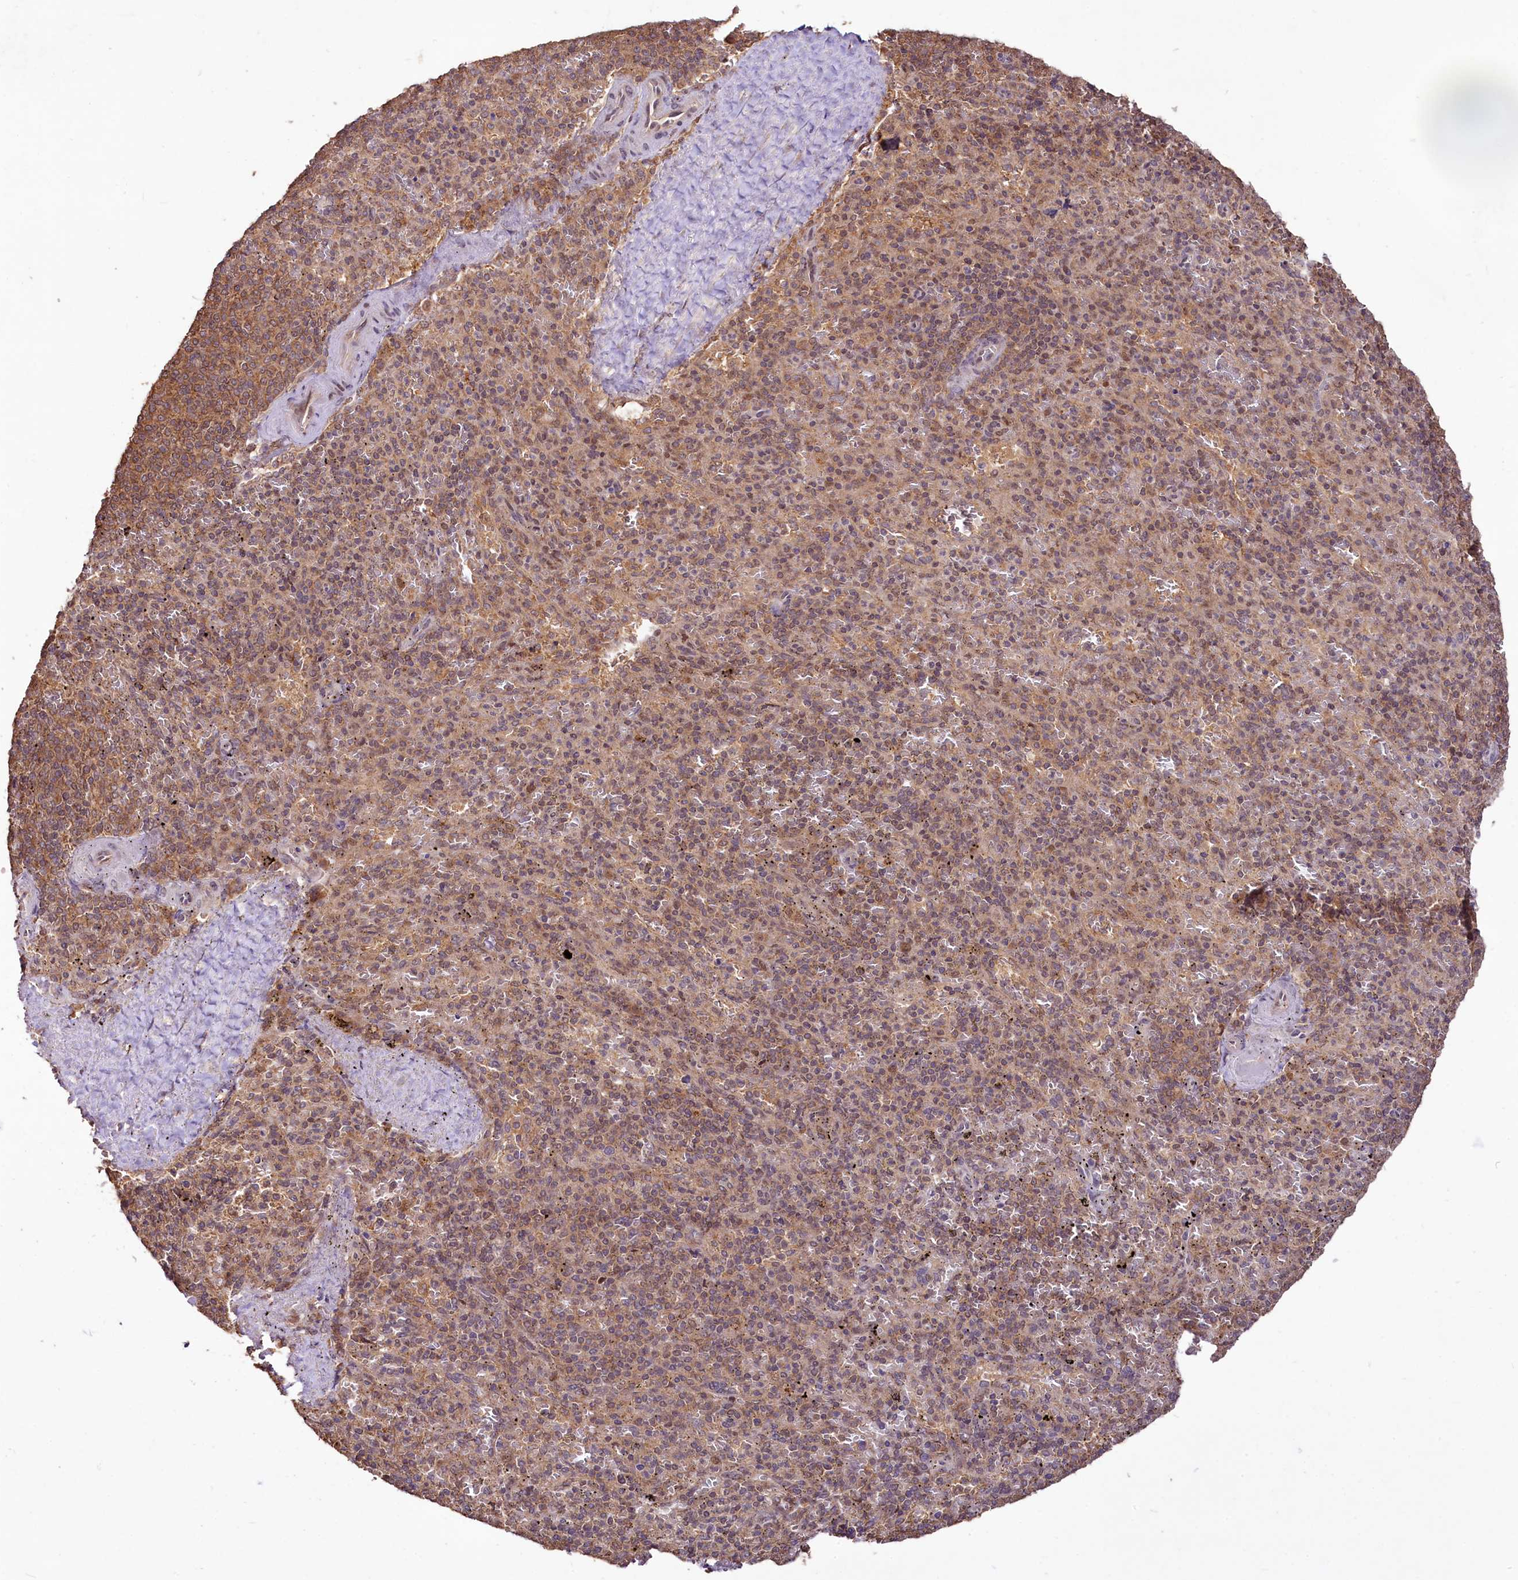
{"staining": {"intensity": "weak", "quantity": "25%-75%", "location": "cytoplasmic/membranous,nuclear"}, "tissue": "spleen", "cell_type": "Cells in red pulp", "image_type": "normal", "snomed": [{"axis": "morphology", "description": "Normal tissue, NOS"}, {"axis": "topography", "description": "Spleen"}], "caption": "Immunohistochemical staining of benign spleen displays 25%-75% levels of weak cytoplasmic/membranous,nuclear protein positivity in approximately 25%-75% of cells in red pulp.", "gene": "RRP8", "patient": {"sex": "male", "age": 82}}